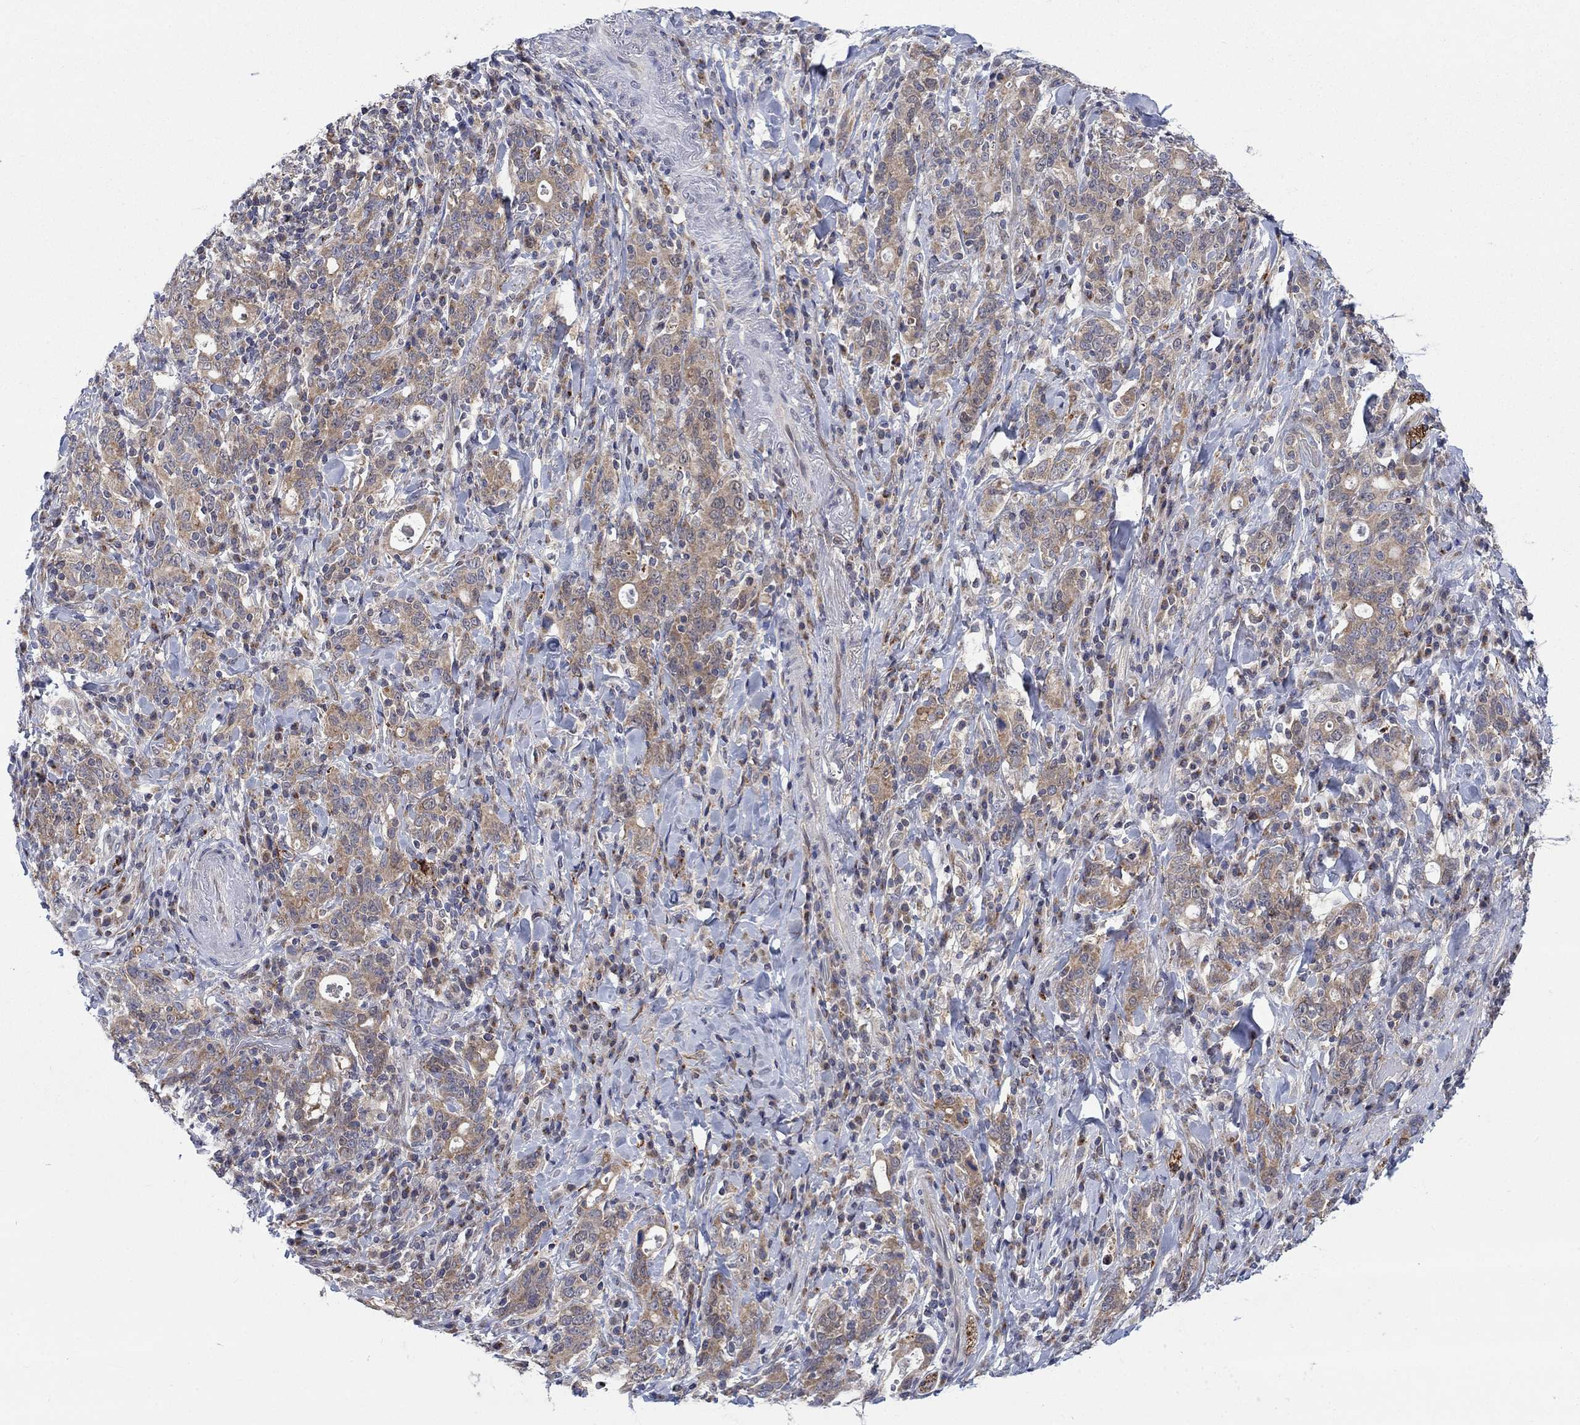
{"staining": {"intensity": "weak", "quantity": ">75%", "location": "cytoplasmic/membranous"}, "tissue": "stomach cancer", "cell_type": "Tumor cells", "image_type": "cancer", "snomed": [{"axis": "morphology", "description": "Adenocarcinoma, NOS"}, {"axis": "topography", "description": "Stomach"}], "caption": "Immunohistochemical staining of adenocarcinoma (stomach) demonstrates low levels of weak cytoplasmic/membranous expression in about >75% of tumor cells.", "gene": "SLC35F2", "patient": {"sex": "male", "age": 79}}